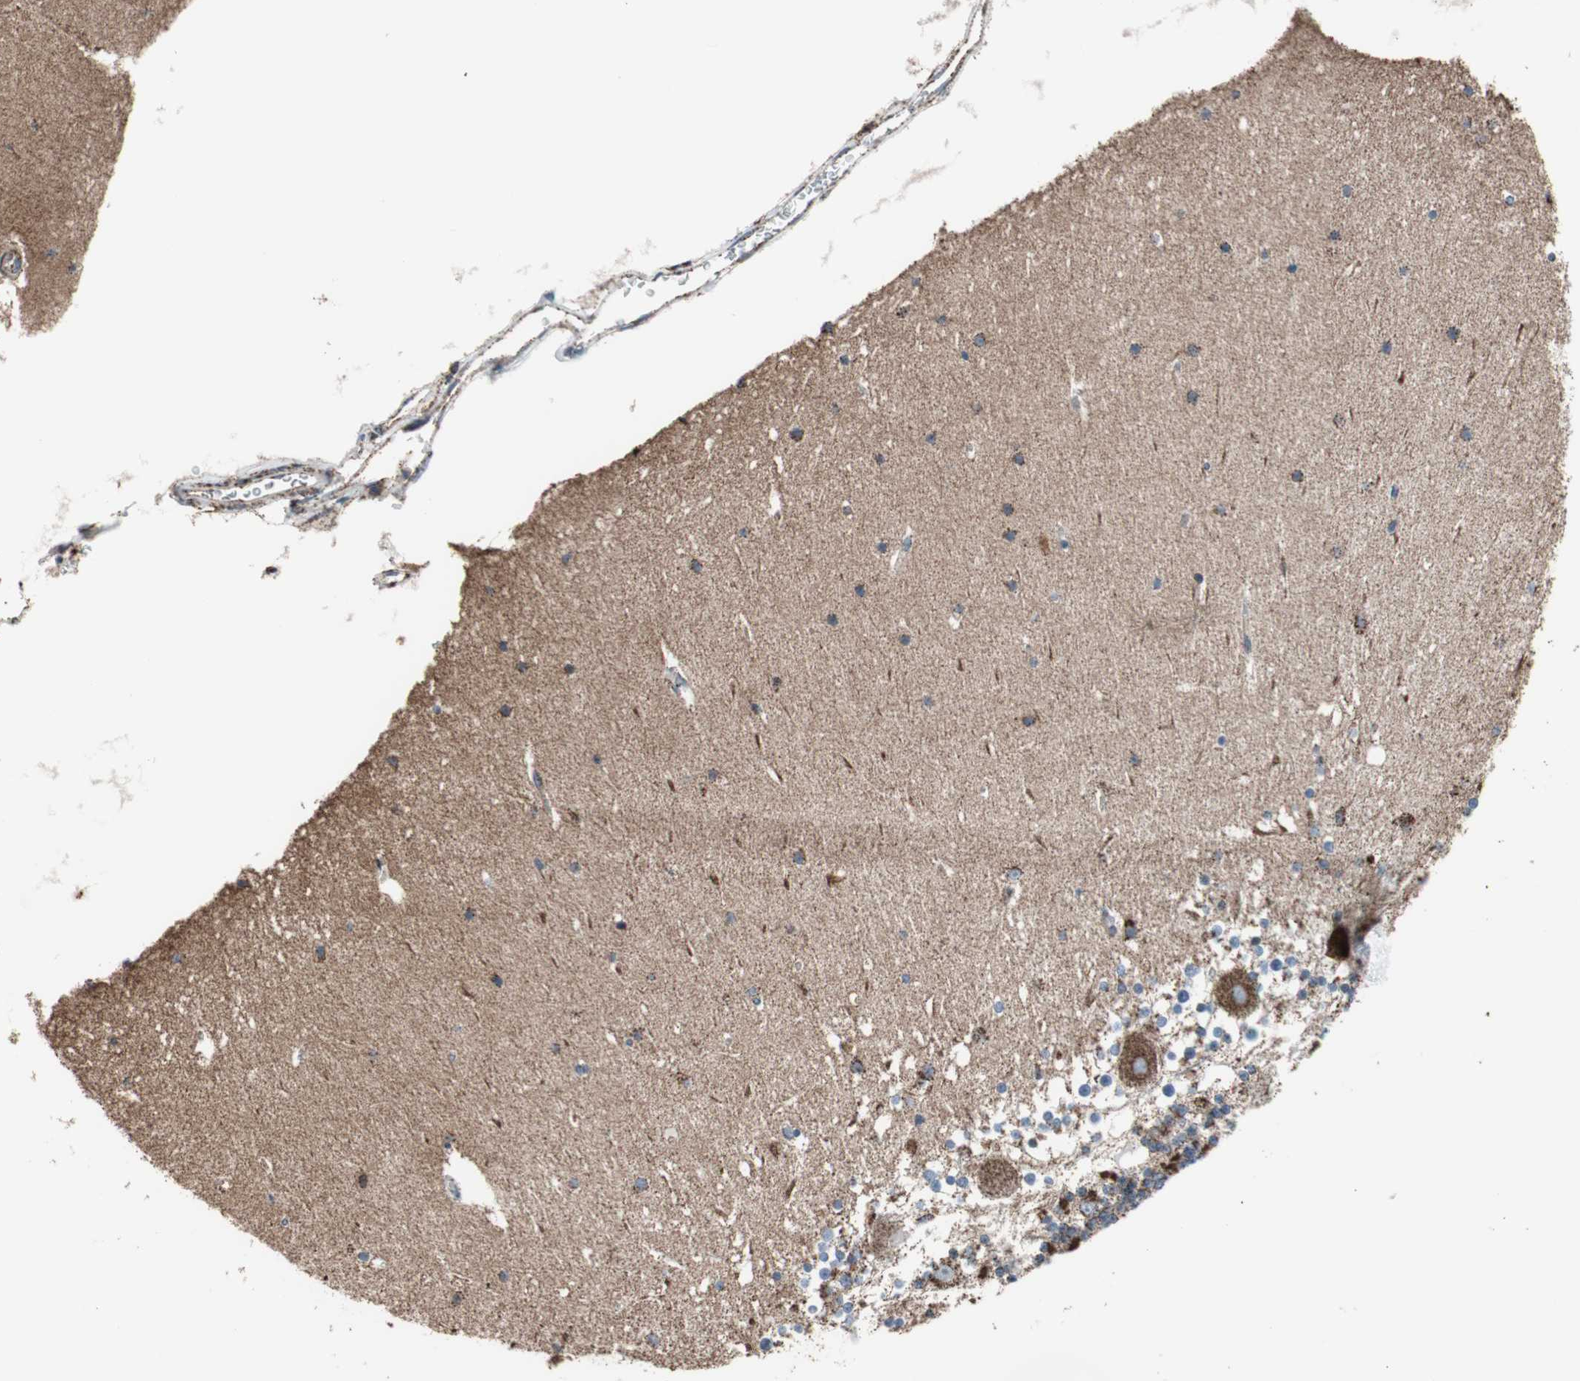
{"staining": {"intensity": "moderate", "quantity": "25%-75%", "location": "cytoplasmic/membranous"}, "tissue": "cerebellum", "cell_type": "Cells in granular layer", "image_type": "normal", "snomed": [{"axis": "morphology", "description": "Normal tissue, NOS"}, {"axis": "topography", "description": "Cerebellum"}], "caption": "Protein staining of normal cerebellum displays moderate cytoplasmic/membranous expression in approximately 25%-75% of cells in granular layer.", "gene": "PCSK4", "patient": {"sex": "female", "age": 19}}